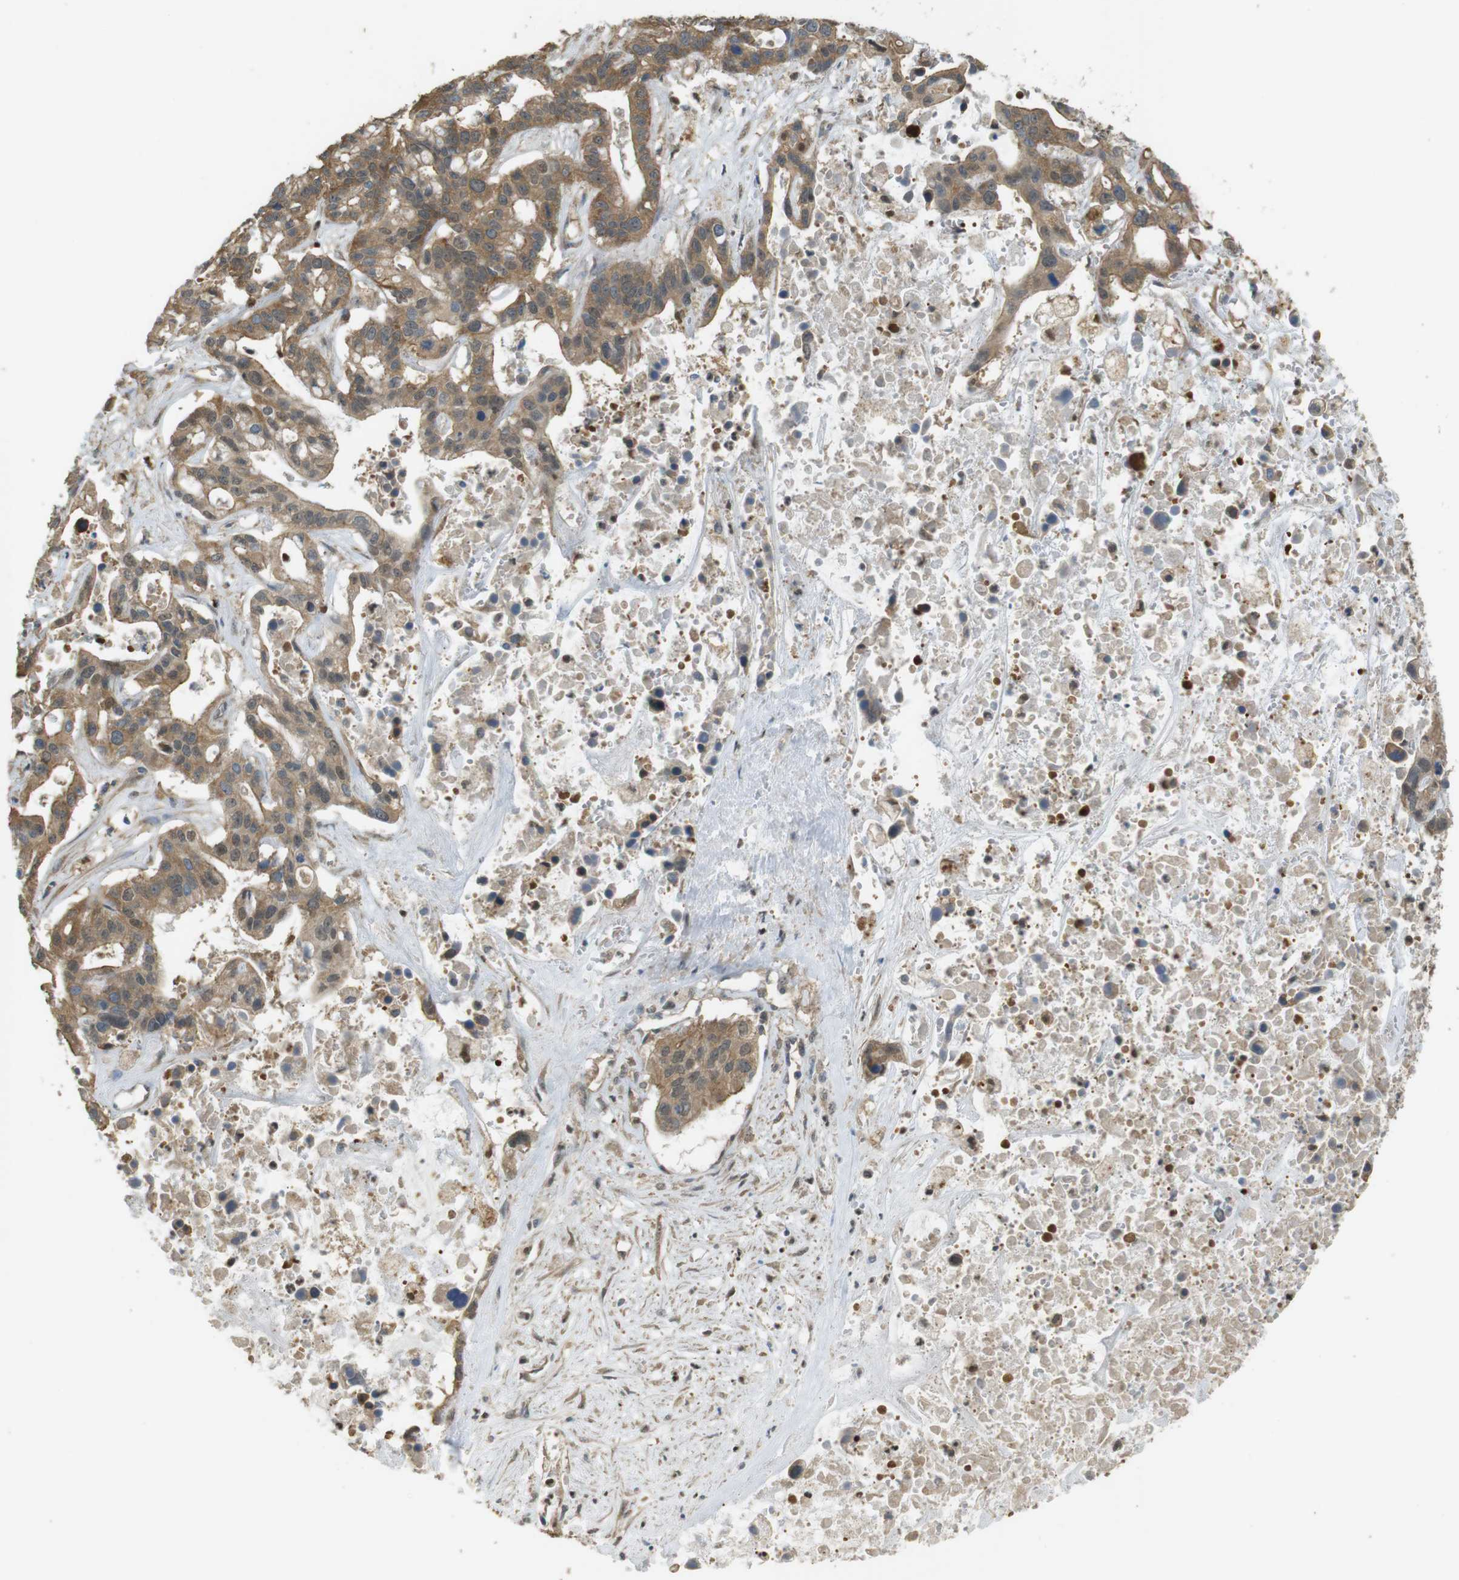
{"staining": {"intensity": "moderate", "quantity": ">75%", "location": "cytoplasmic/membranous"}, "tissue": "liver cancer", "cell_type": "Tumor cells", "image_type": "cancer", "snomed": [{"axis": "morphology", "description": "Cholangiocarcinoma"}, {"axis": "topography", "description": "Liver"}], "caption": "Protein expression analysis of liver cancer (cholangiocarcinoma) displays moderate cytoplasmic/membranous expression in about >75% of tumor cells.", "gene": "ZDHHC20", "patient": {"sex": "female", "age": 65}}